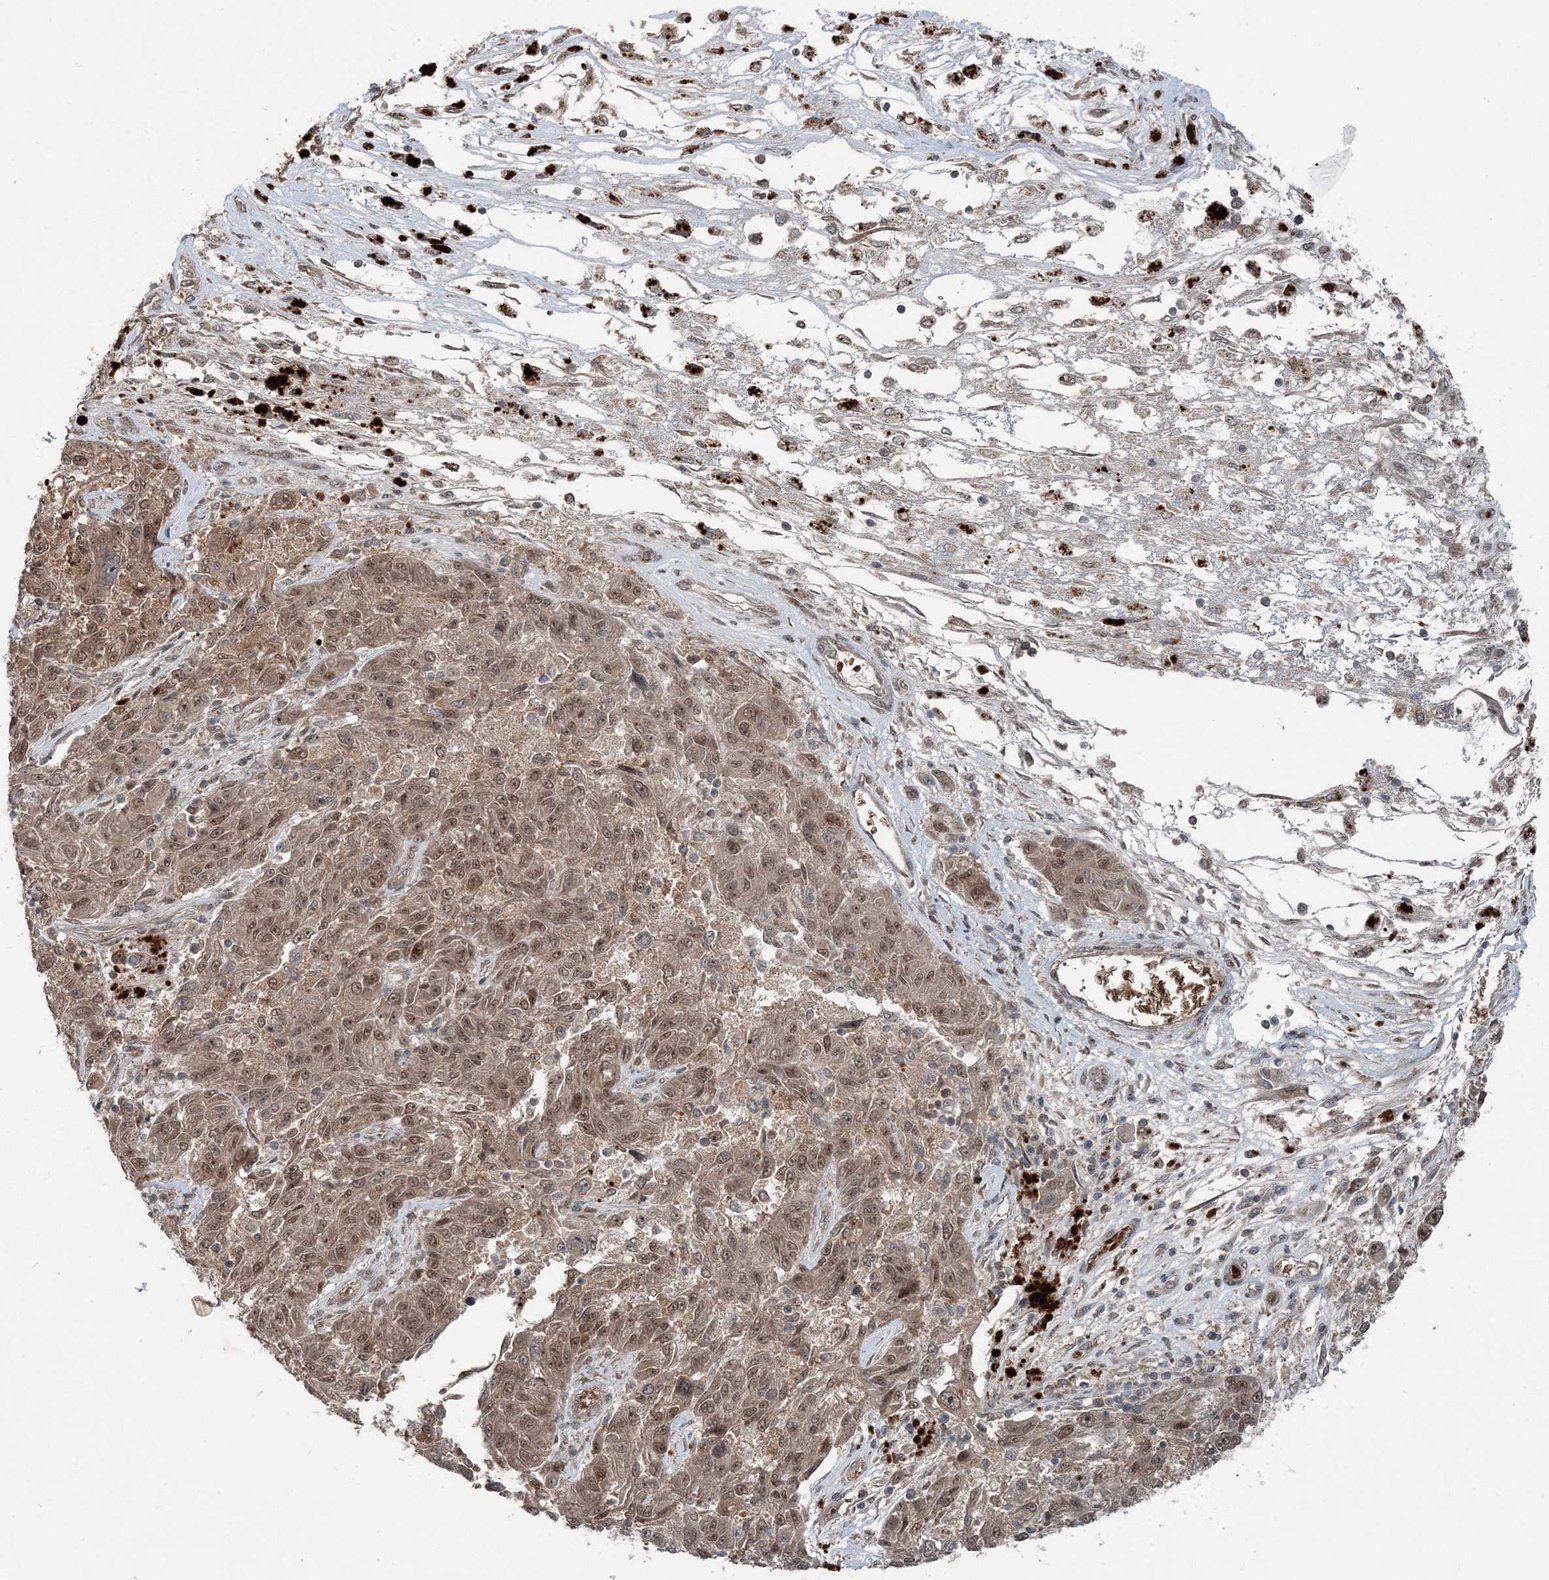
{"staining": {"intensity": "moderate", "quantity": ">75%", "location": "cytoplasmic/membranous,nuclear"}, "tissue": "melanoma", "cell_type": "Tumor cells", "image_type": "cancer", "snomed": [{"axis": "morphology", "description": "Malignant melanoma, NOS"}, {"axis": "topography", "description": "Skin"}], "caption": "This is an image of immunohistochemistry staining of melanoma, which shows moderate staining in the cytoplasmic/membranous and nuclear of tumor cells.", "gene": "FBXL17", "patient": {"sex": "male", "age": 53}}